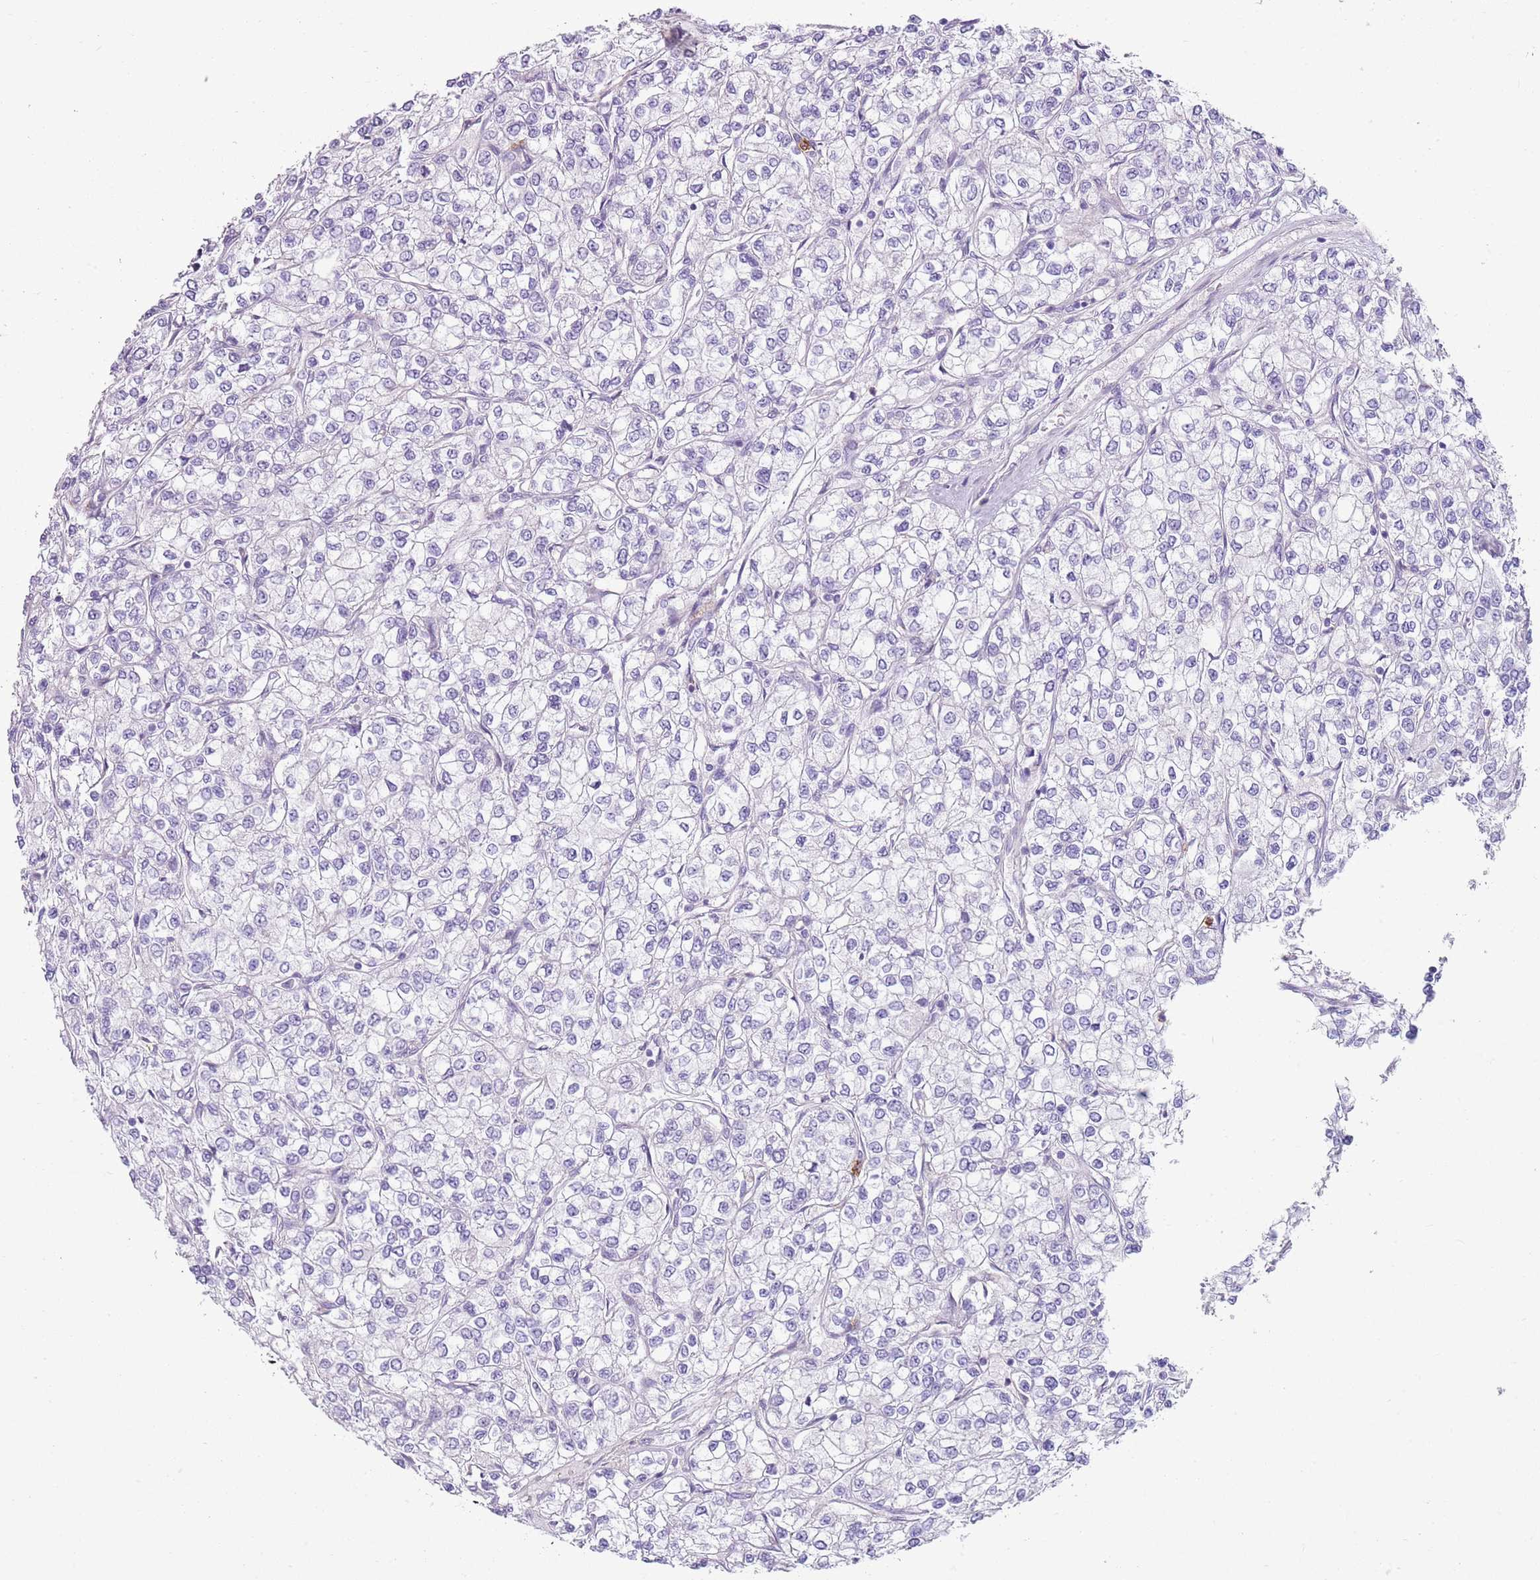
{"staining": {"intensity": "negative", "quantity": "none", "location": "none"}, "tissue": "renal cancer", "cell_type": "Tumor cells", "image_type": "cancer", "snomed": [{"axis": "morphology", "description": "Adenocarcinoma, NOS"}, {"axis": "topography", "description": "Kidney"}], "caption": "Tumor cells show no significant expression in renal adenocarcinoma.", "gene": "CD177", "patient": {"sex": "male", "age": 80}}